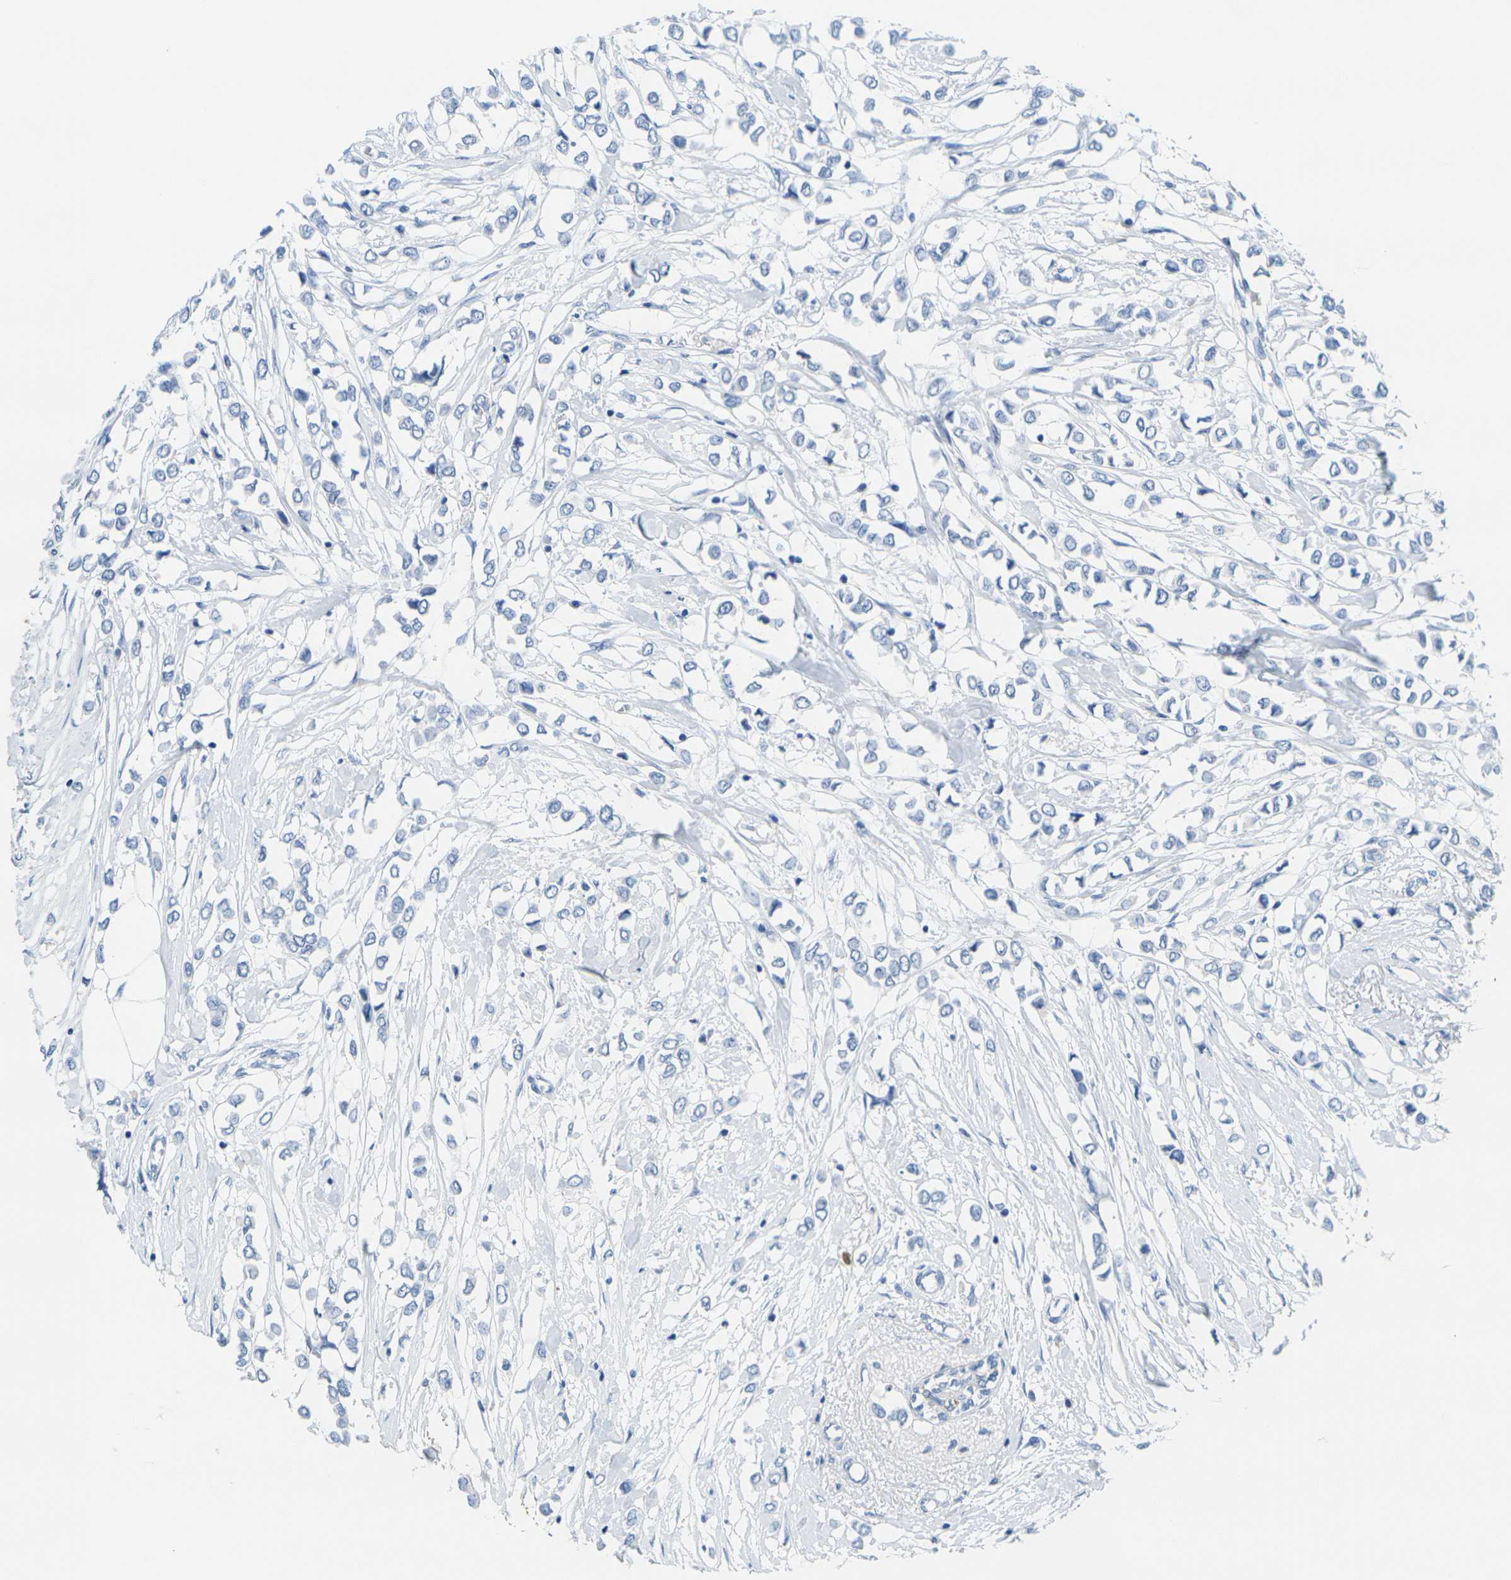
{"staining": {"intensity": "negative", "quantity": "none", "location": "none"}, "tissue": "breast cancer", "cell_type": "Tumor cells", "image_type": "cancer", "snomed": [{"axis": "morphology", "description": "Lobular carcinoma"}, {"axis": "topography", "description": "Breast"}], "caption": "This is a photomicrograph of immunohistochemistry (IHC) staining of breast cancer (lobular carcinoma), which shows no positivity in tumor cells. The staining is performed using DAB brown chromogen with nuclei counter-stained in using hematoxylin.", "gene": "FAM3D", "patient": {"sex": "female", "age": 51}}